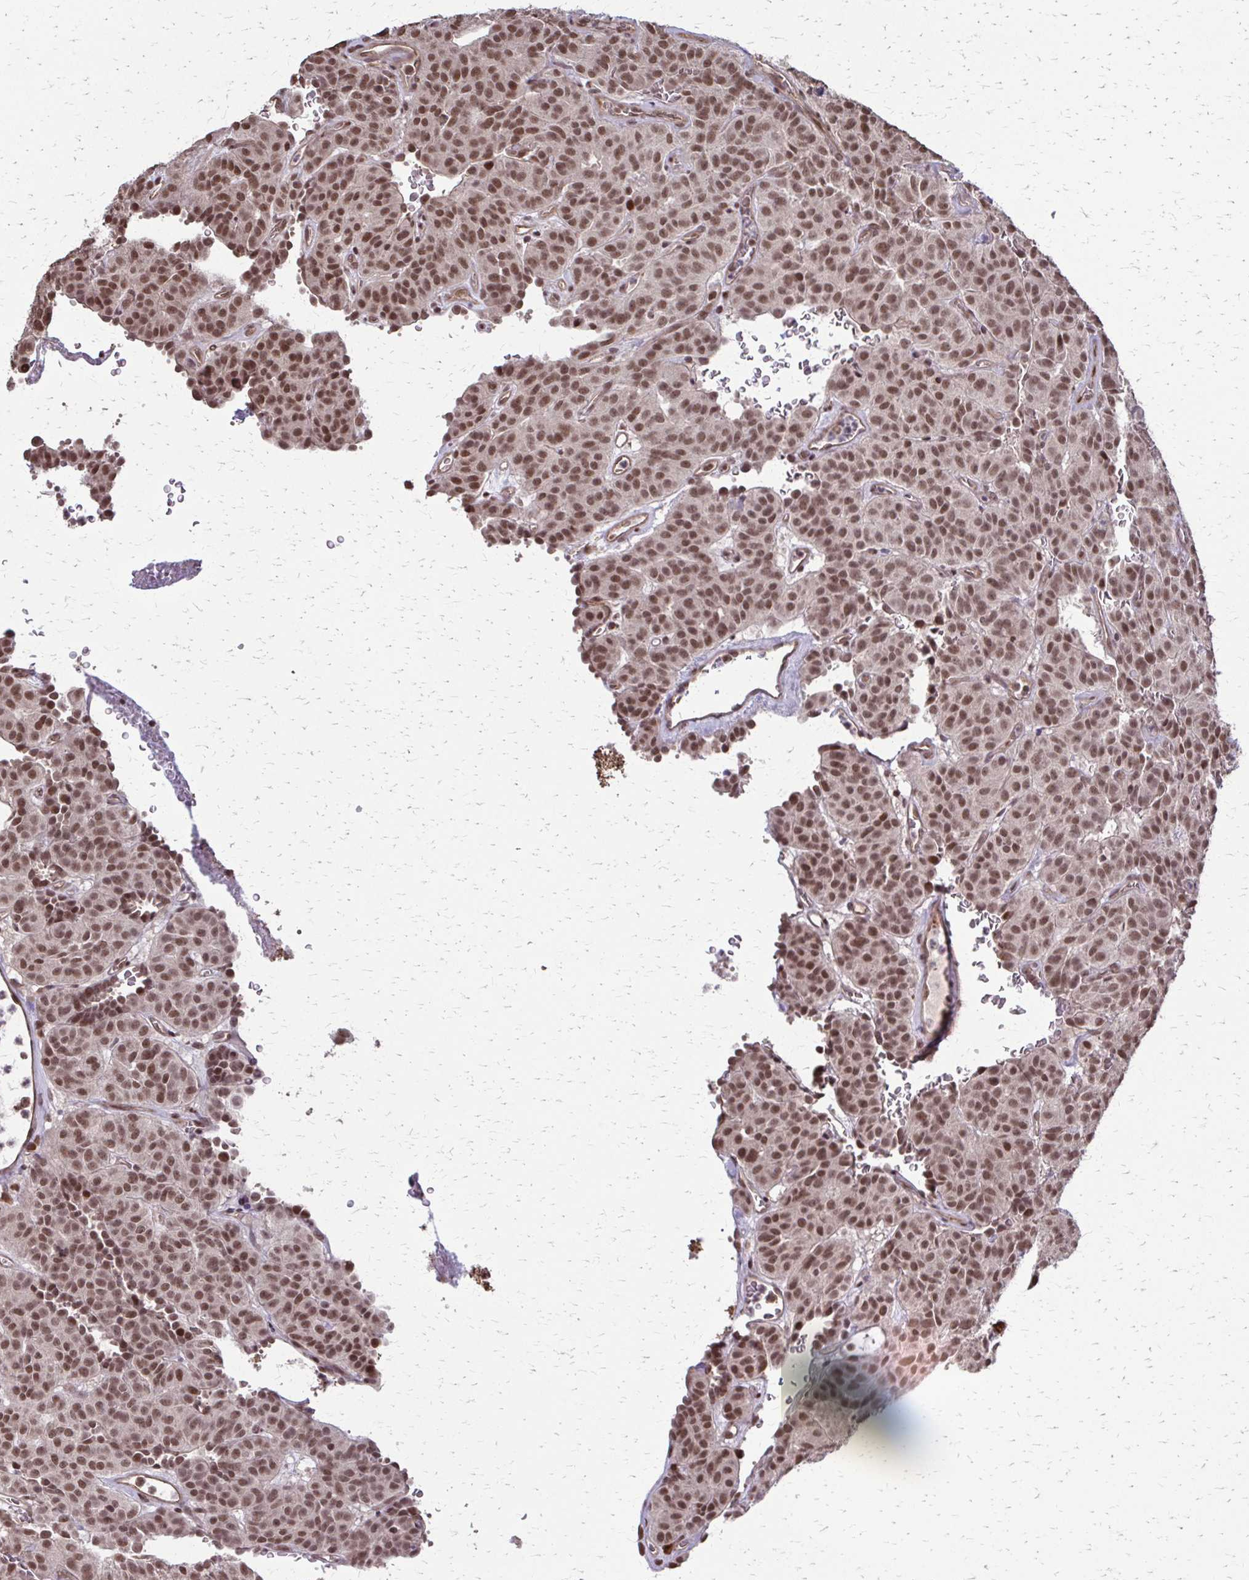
{"staining": {"intensity": "moderate", "quantity": ">75%", "location": "nuclear"}, "tissue": "carcinoid", "cell_type": "Tumor cells", "image_type": "cancer", "snomed": [{"axis": "morphology", "description": "Carcinoid, malignant, NOS"}, {"axis": "topography", "description": "Lung"}], "caption": "Protein expression by IHC exhibits moderate nuclear staining in about >75% of tumor cells in malignant carcinoid.", "gene": "SS18", "patient": {"sex": "female", "age": 61}}